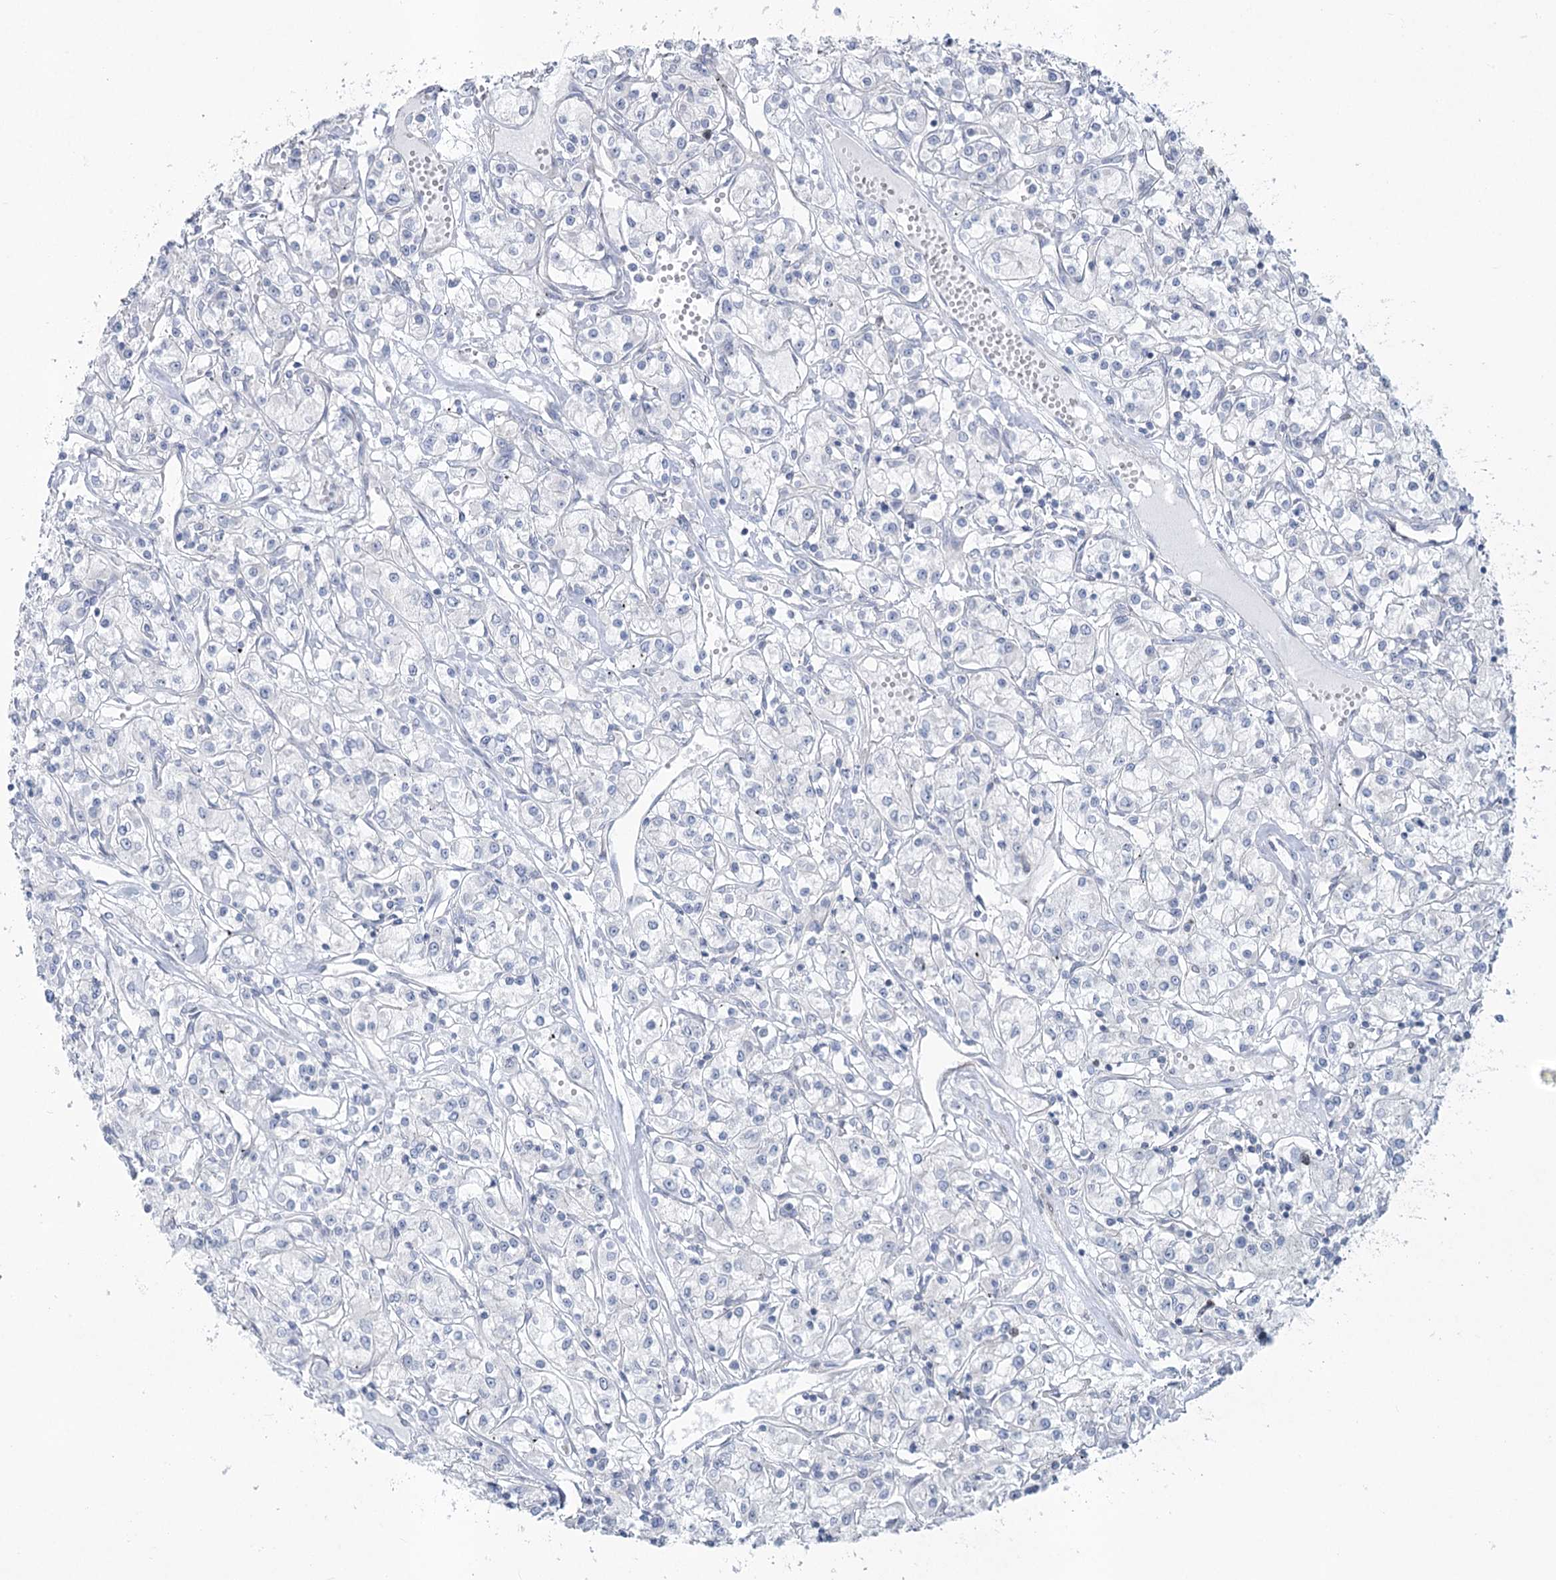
{"staining": {"intensity": "negative", "quantity": "none", "location": "none"}, "tissue": "renal cancer", "cell_type": "Tumor cells", "image_type": "cancer", "snomed": [{"axis": "morphology", "description": "Adenocarcinoma, NOS"}, {"axis": "topography", "description": "Kidney"}], "caption": "Immunohistochemistry (IHC) histopathology image of neoplastic tissue: adenocarcinoma (renal) stained with DAB (3,3'-diaminobenzidine) demonstrates no significant protein positivity in tumor cells. The staining is performed using DAB brown chromogen with nuclei counter-stained in using hematoxylin.", "gene": "ABITRAM", "patient": {"sex": "female", "age": 59}}